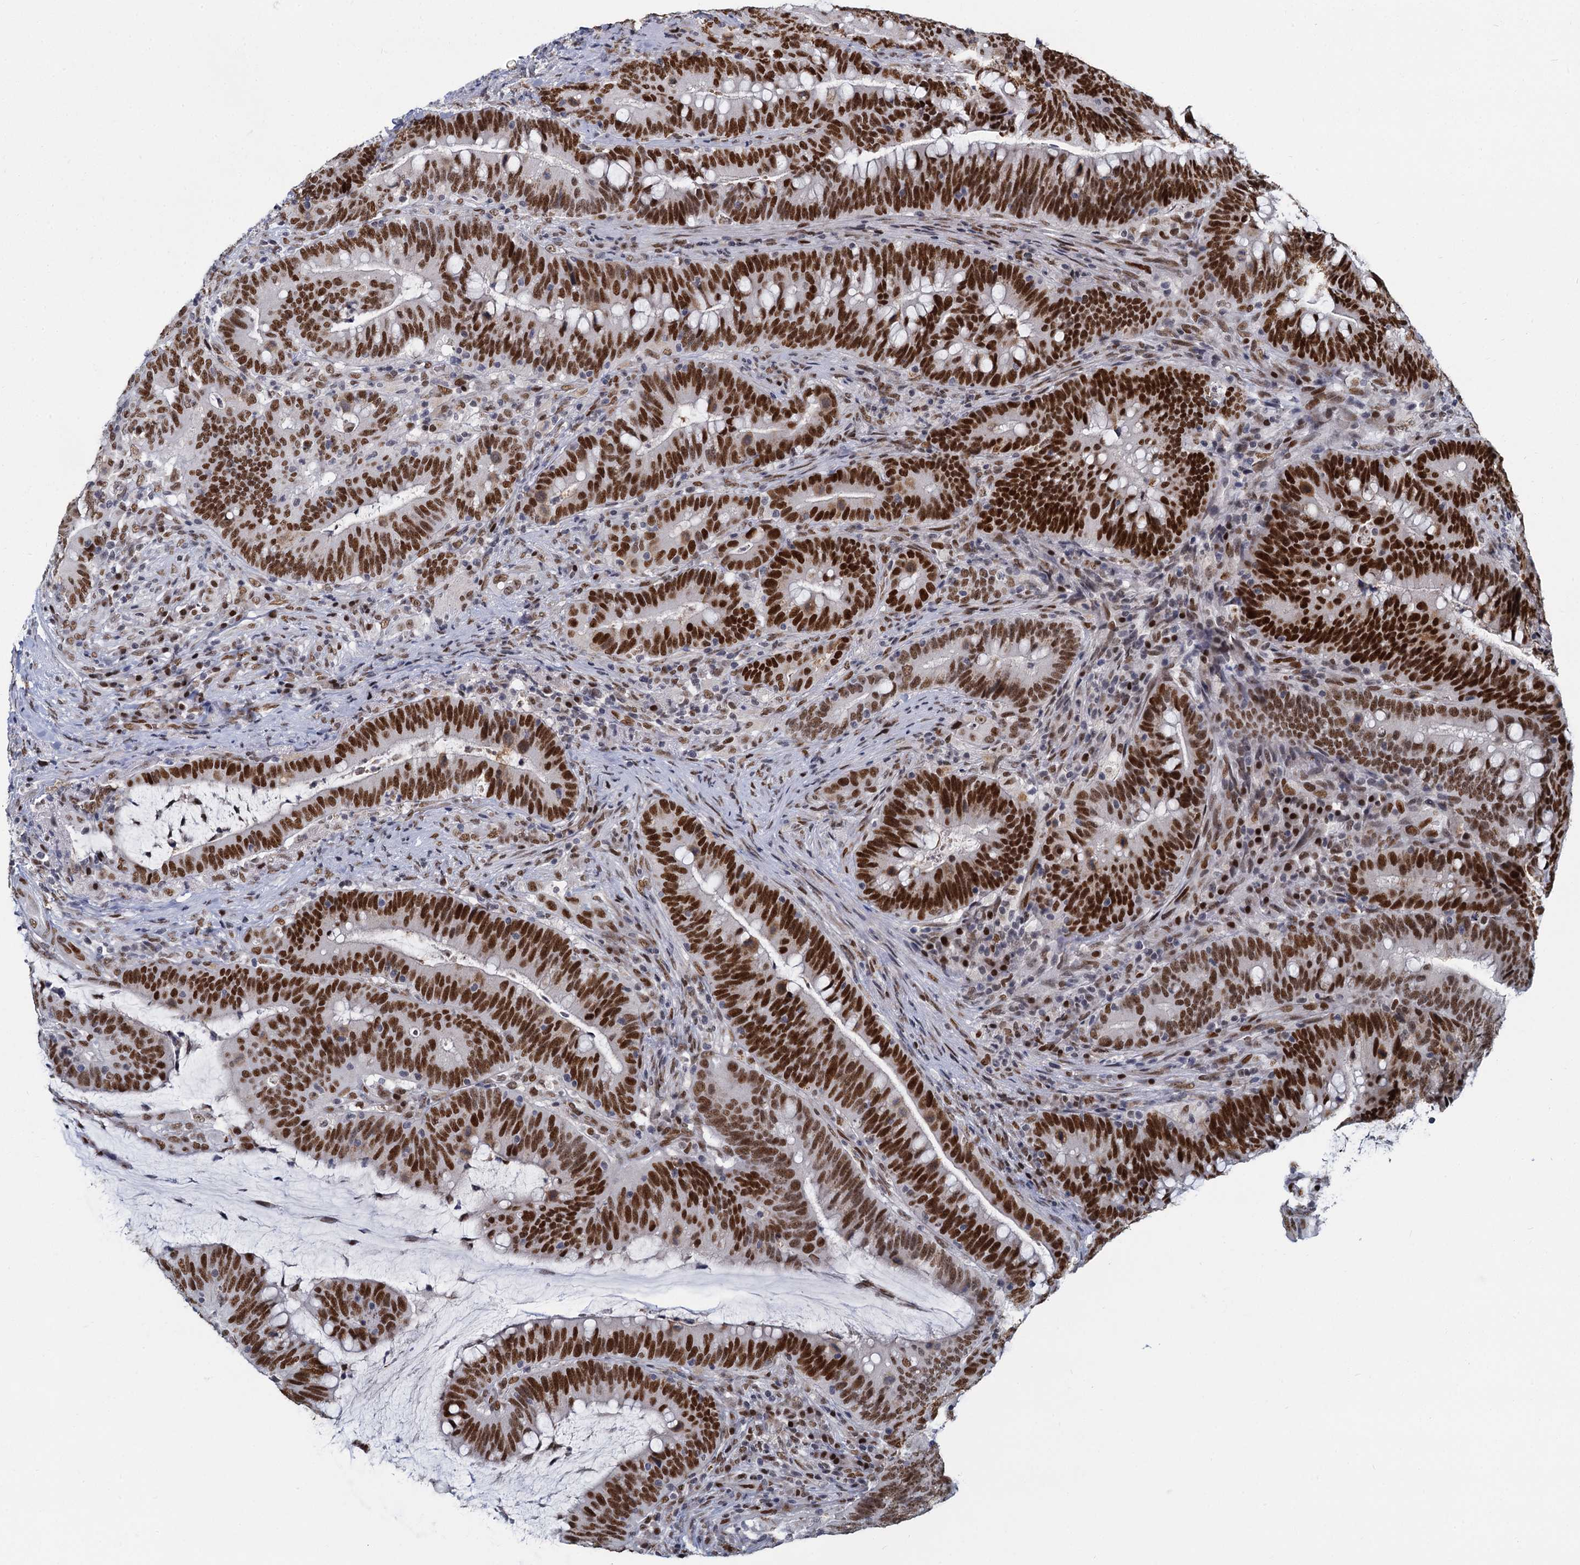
{"staining": {"intensity": "strong", "quantity": ">75%", "location": "nuclear"}, "tissue": "colorectal cancer", "cell_type": "Tumor cells", "image_type": "cancer", "snomed": [{"axis": "morphology", "description": "Adenocarcinoma, NOS"}, {"axis": "topography", "description": "Colon"}], "caption": "IHC (DAB) staining of adenocarcinoma (colorectal) shows strong nuclear protein staining in about >75% of tumor cells. (DAB IHC, brown staining for protein, blue staining for nuclei).", "gene": "RPRD1A", "patient": {"sex": "female", "age": 66}}